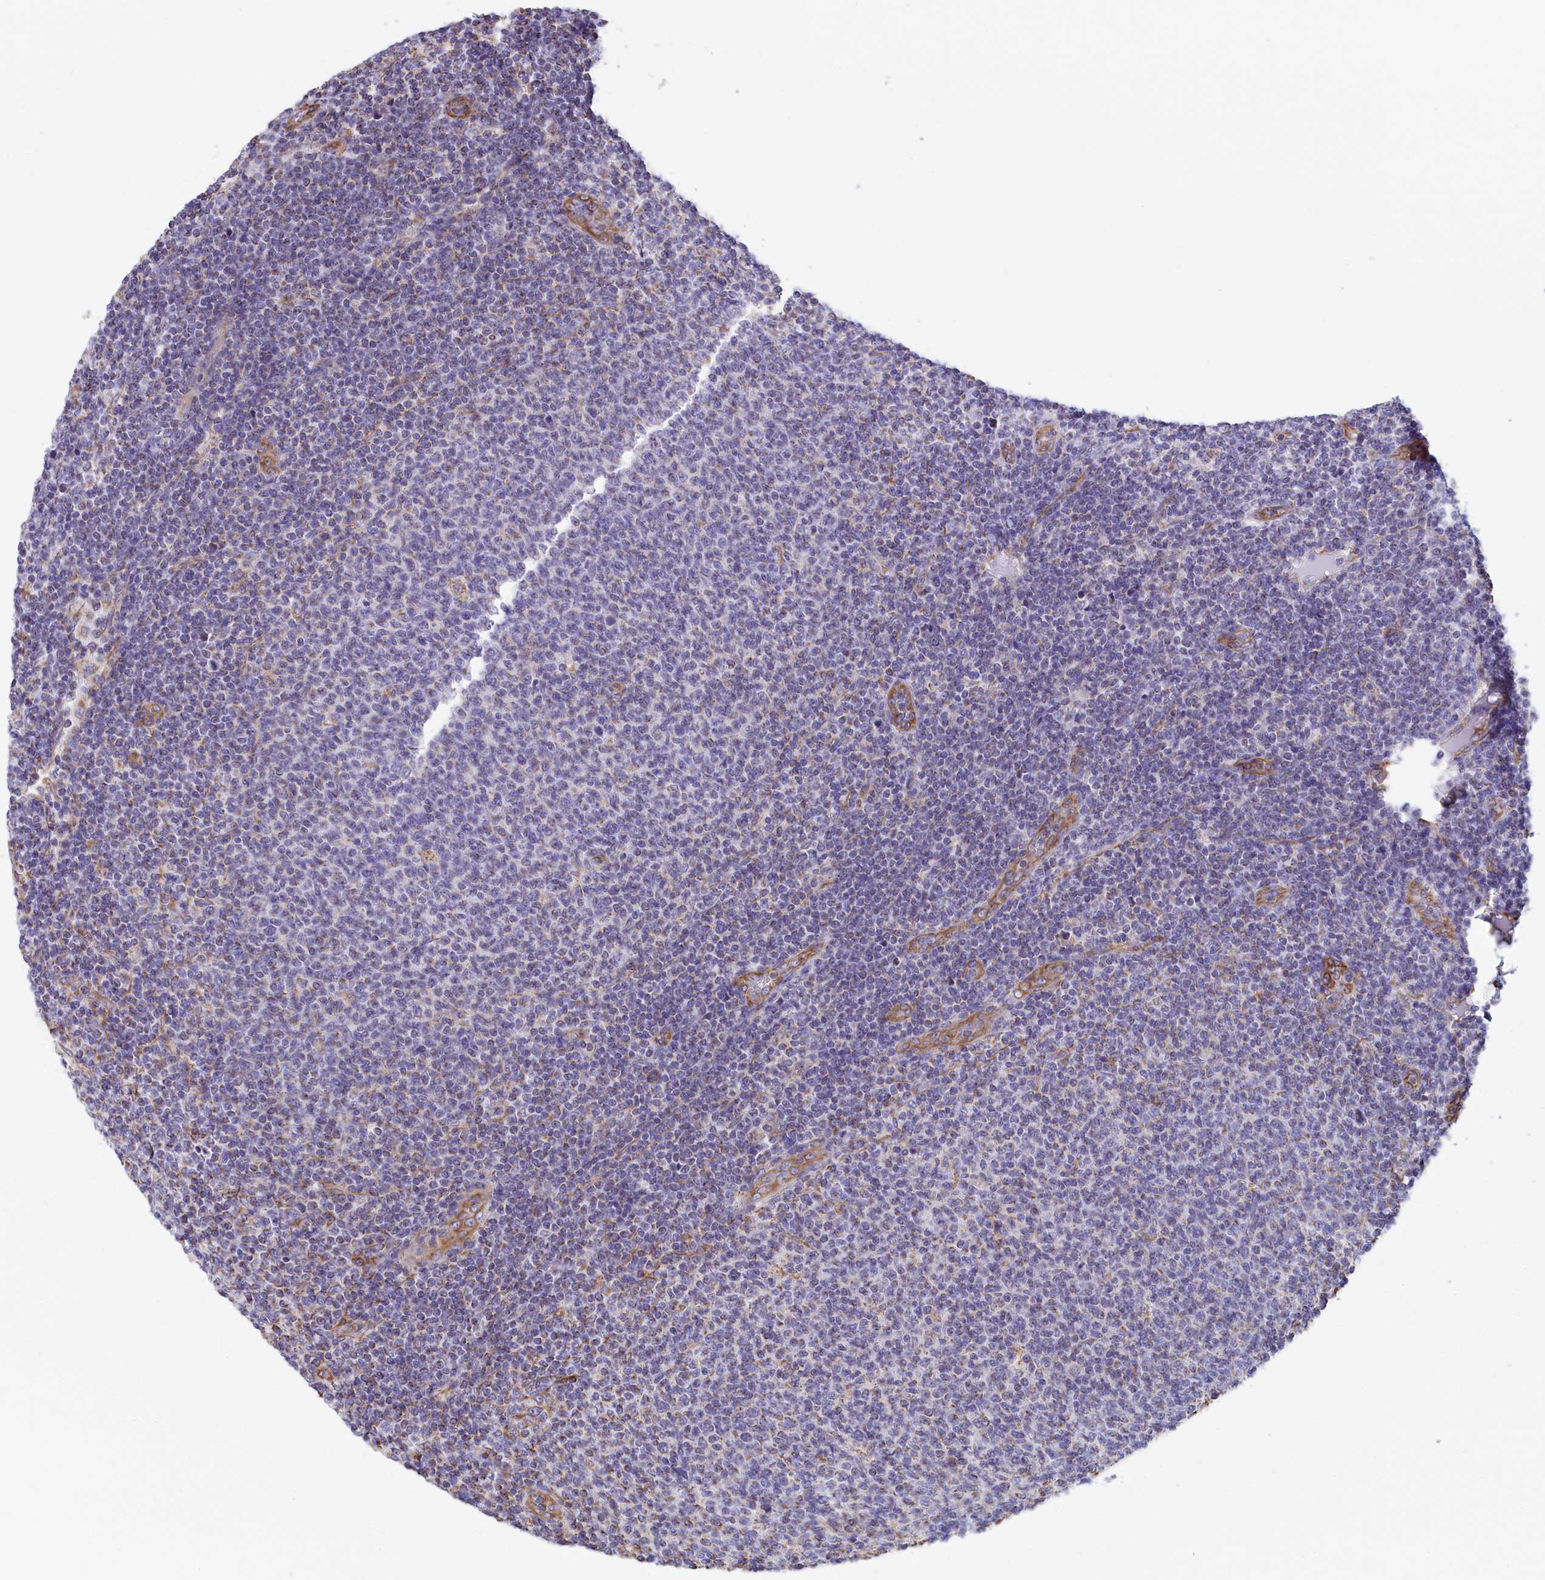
{"staining": {"intensity": "negative", "quantity": "none", "location": "none"}, "tissue": "lymphoma", "cell_type": "Tumor cells", "image_type": "cancer", "snomed": [{"axis": "morphology", "description": "Malignant lymphoma, non-Hodgkin's type, Low grade"}, {"axis": "topography", "description": "Lymph node"}], "caption": "Tumor cells show no significant protein expression in lymphoma. (Stains: DAB immunohistochemistry (IHC) with hematoxylin counter stain, Microscopy: brightfield microscopy at high magnification).", "gene": "GATB", "patient": {"sex": "male", "age": 66}}